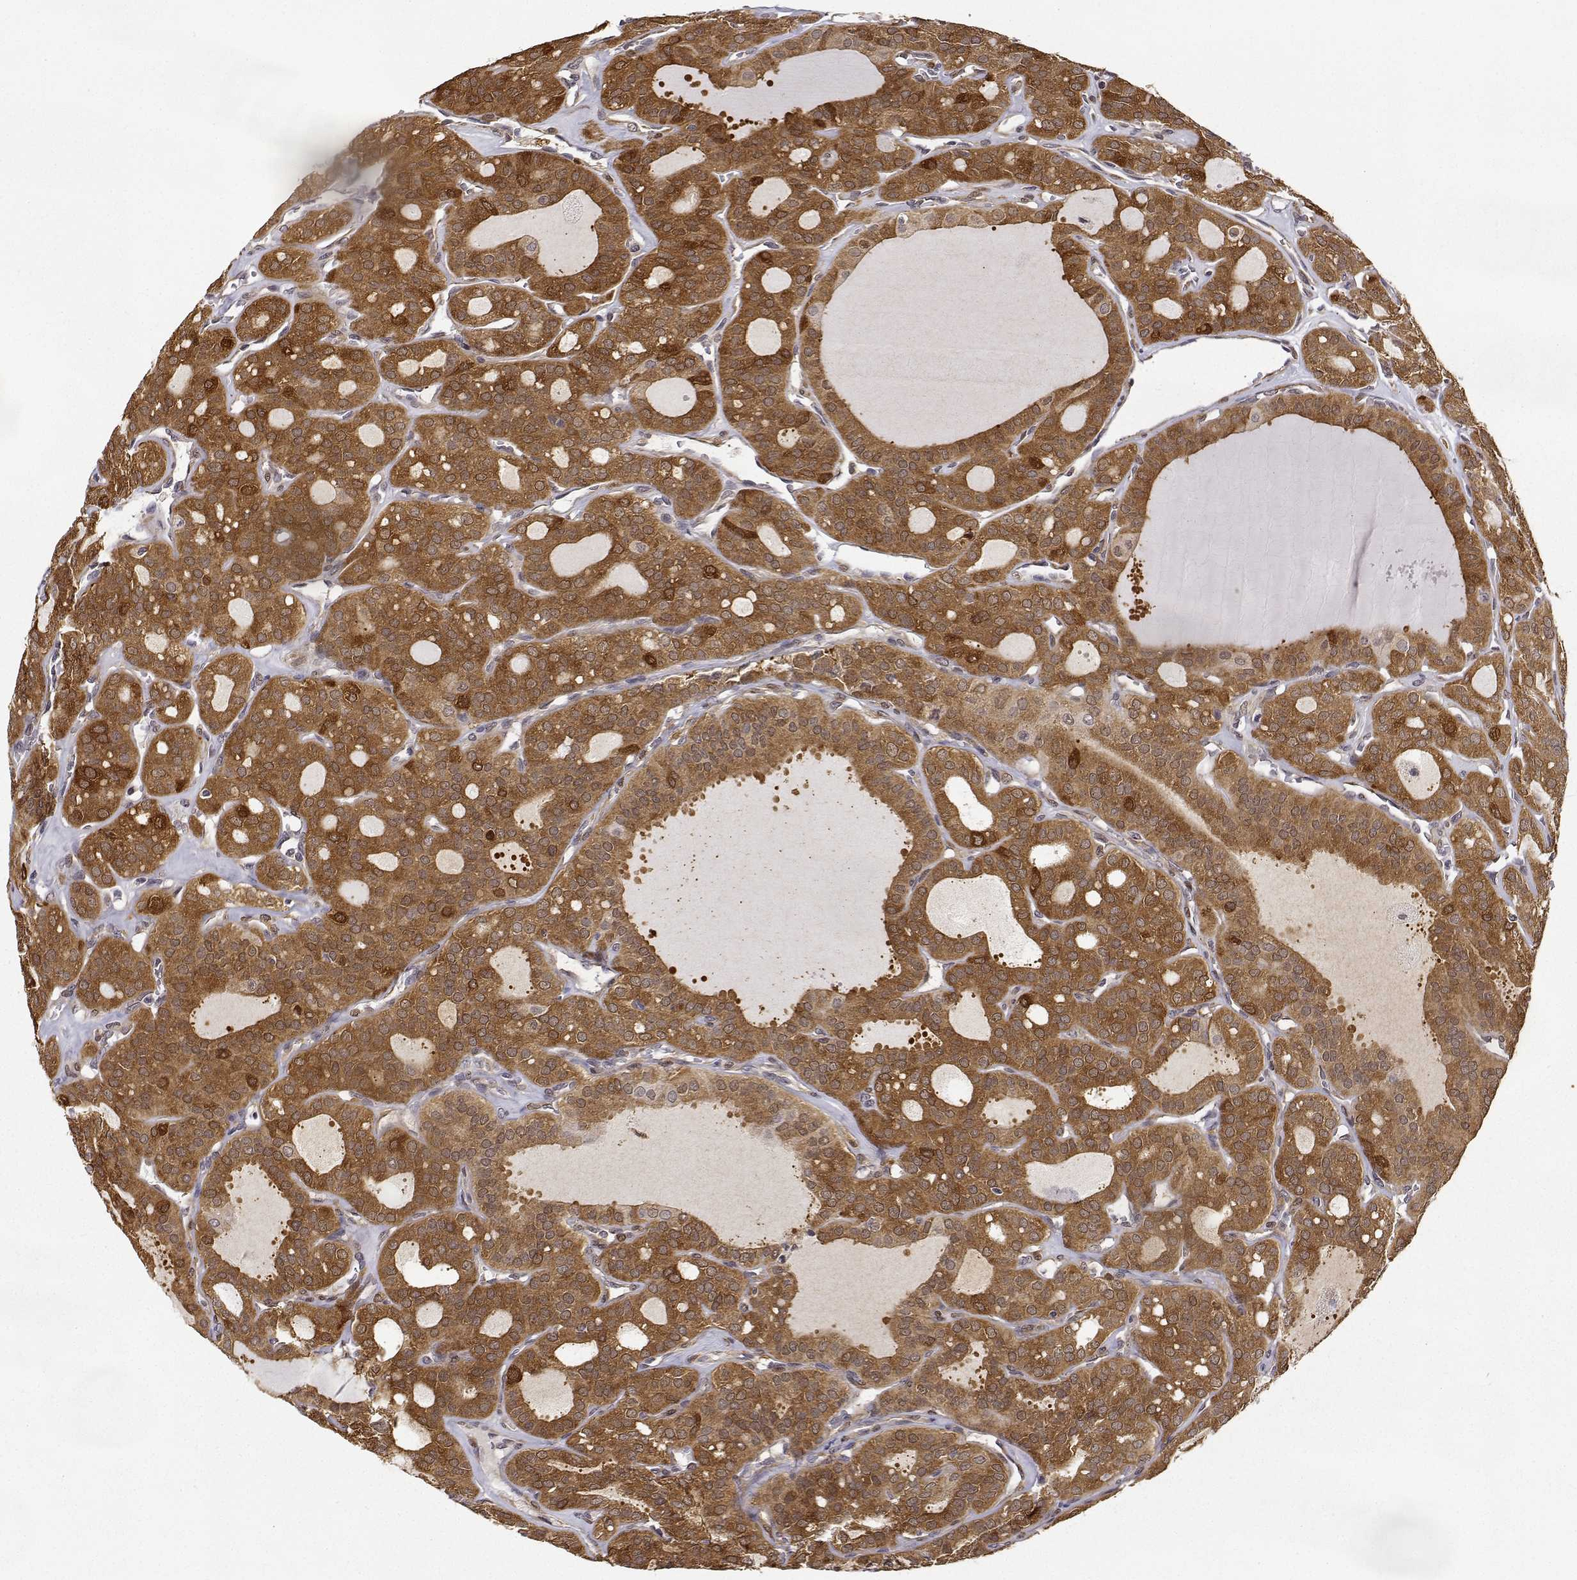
{"staining": {"intensity": "moderate", "quantity": ">75%", "location": "cytoplasmic/membranous"}, "tissue": "thyroid cancer", "cell_type": "Tumor cells", "image_type": "cancer", "snomed": [{"axis": "morphology", "description": "Follicular adenoma carcinoma, NOS"}, {"axis": "topography", "description": "Thyroid gland"}], "caption": "Moderate cytoplasmic/membranous staining is identified in approximately >75% of tumor cells in thyroid cancer (follicular adenoma carcinoma).", "gene": "PHGDH", "patient": {"sex": "male", "age": 75}}